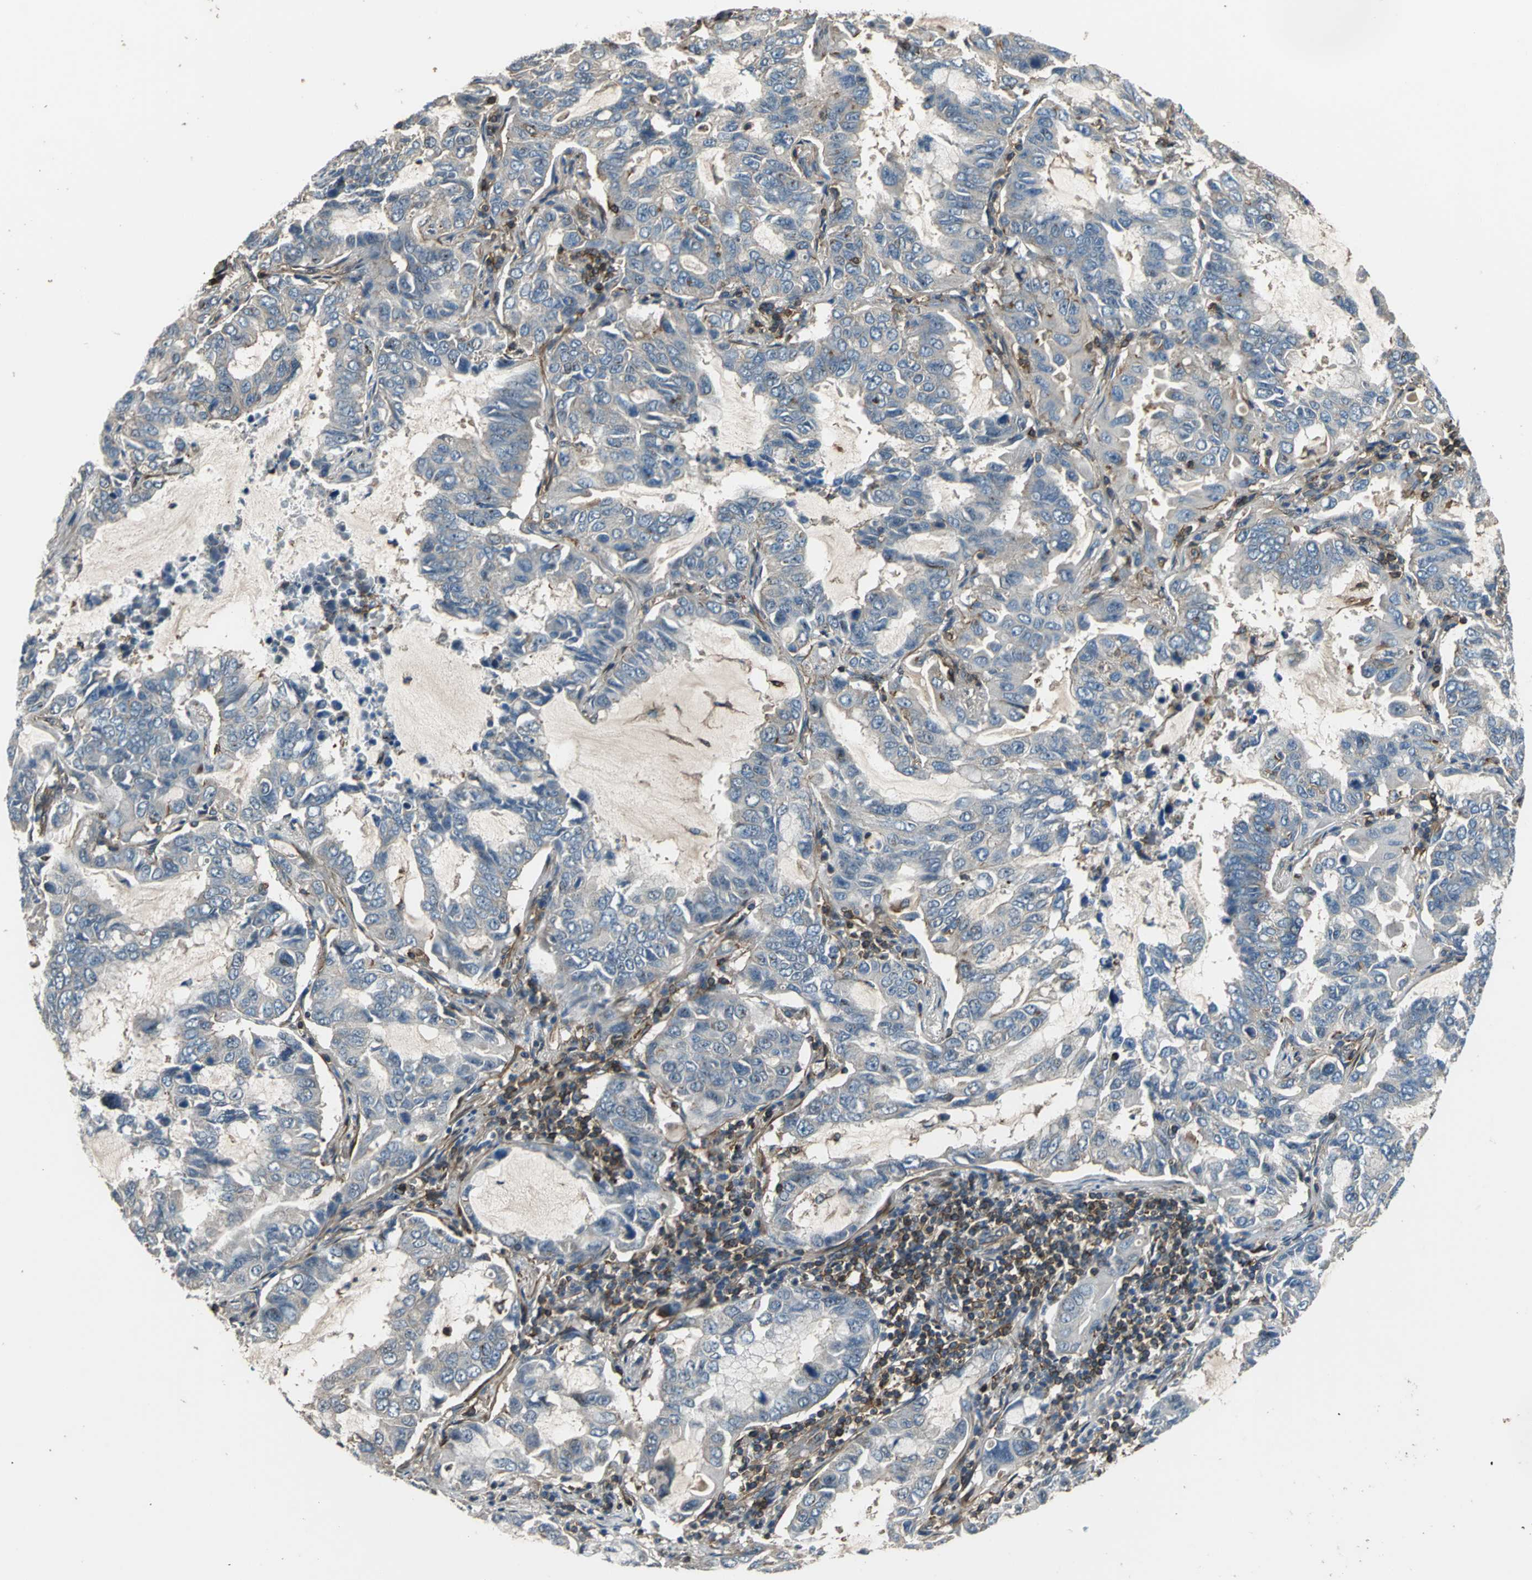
{"staining": {"intensity": "weak", "quantity": "25%-75%", "location": "cytoplasmic/membranous"}, "tissue": "lung cancer", "cell_type": "Tumor cells", "image_type": "cancer", "snomed": [{"axis": "morphology", "description": "Adenocarcinoma, NOS"}, {"axis": "topography", "description": "Lung"}], "caption": "Immunohistochemical staining of adenocarcinoma (lung) displays weak cytoplasmic/membranous protein staining in approximately 25%-75% of tumor cells. The staining is performed using DAB brown chromogen to label protein expression. The nuclei are counter-stained blue using hematoxylin.", "gene": "PARVA", "patient": {"sex": "male", "age": 64}}